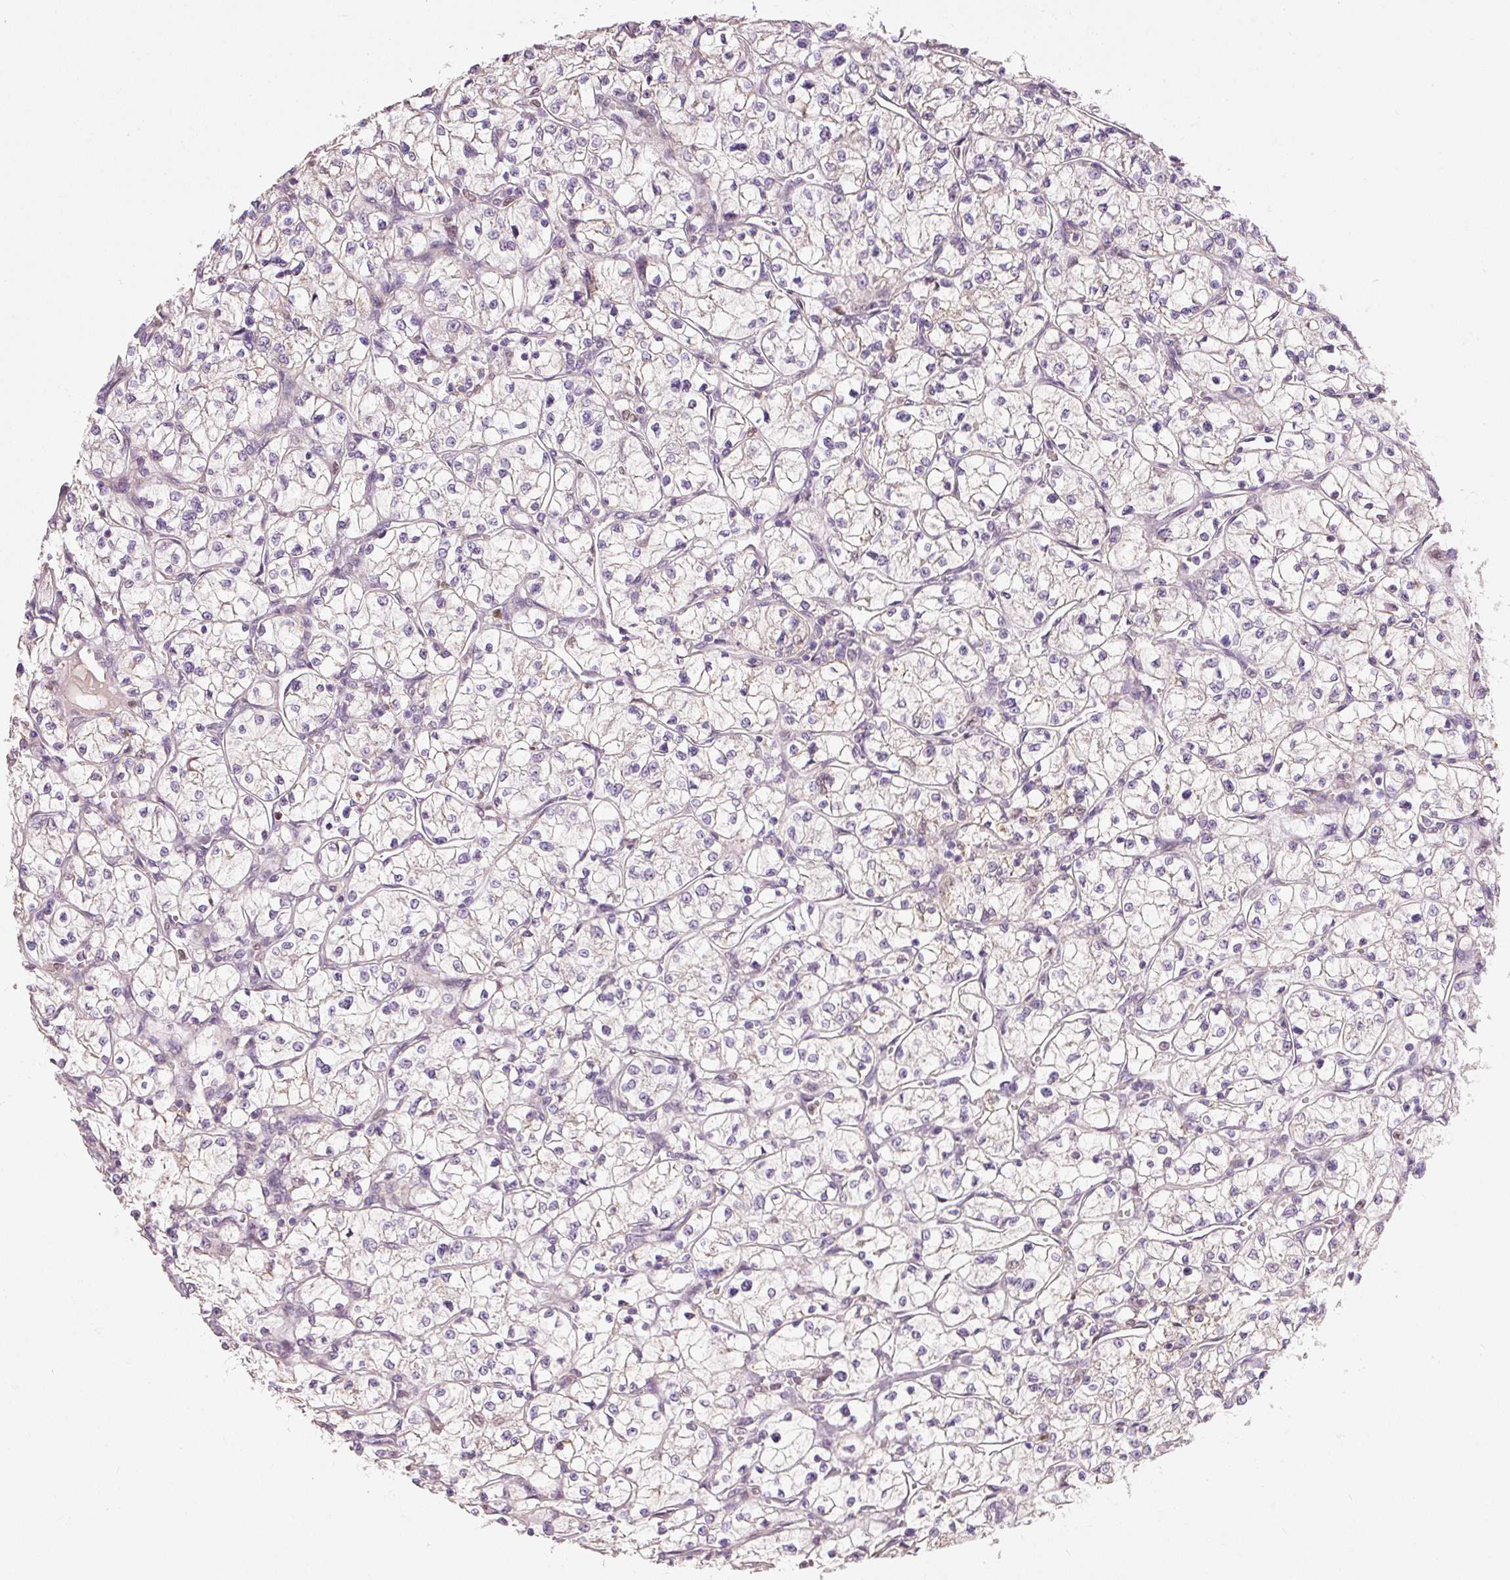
{"staining": {"intensity": "negative", "quantity": "none", "location": "none"}, "tissue": "renal cancer", "cell_type": "Tumor cells", "image_type": "cancer", "snomed": [{"axis": "morphology", "description": "Adenocarcinoma, NOS"}, {"axis": "topography", "description": "Kidney"}], "caption": "High power microscopy image of an immunohistochemistry (IHC) histopathology image of renal cancer, revealing no significant positivity in tumor cells. Brightfield microscopy of IHC stained with DAB (3,3'-diaminobenzidine) (brown) and hematoxylin (blue), captured at high magnification.", "gene": "MTHFD1L", "patient": {"sex": "female", "age": 64}}